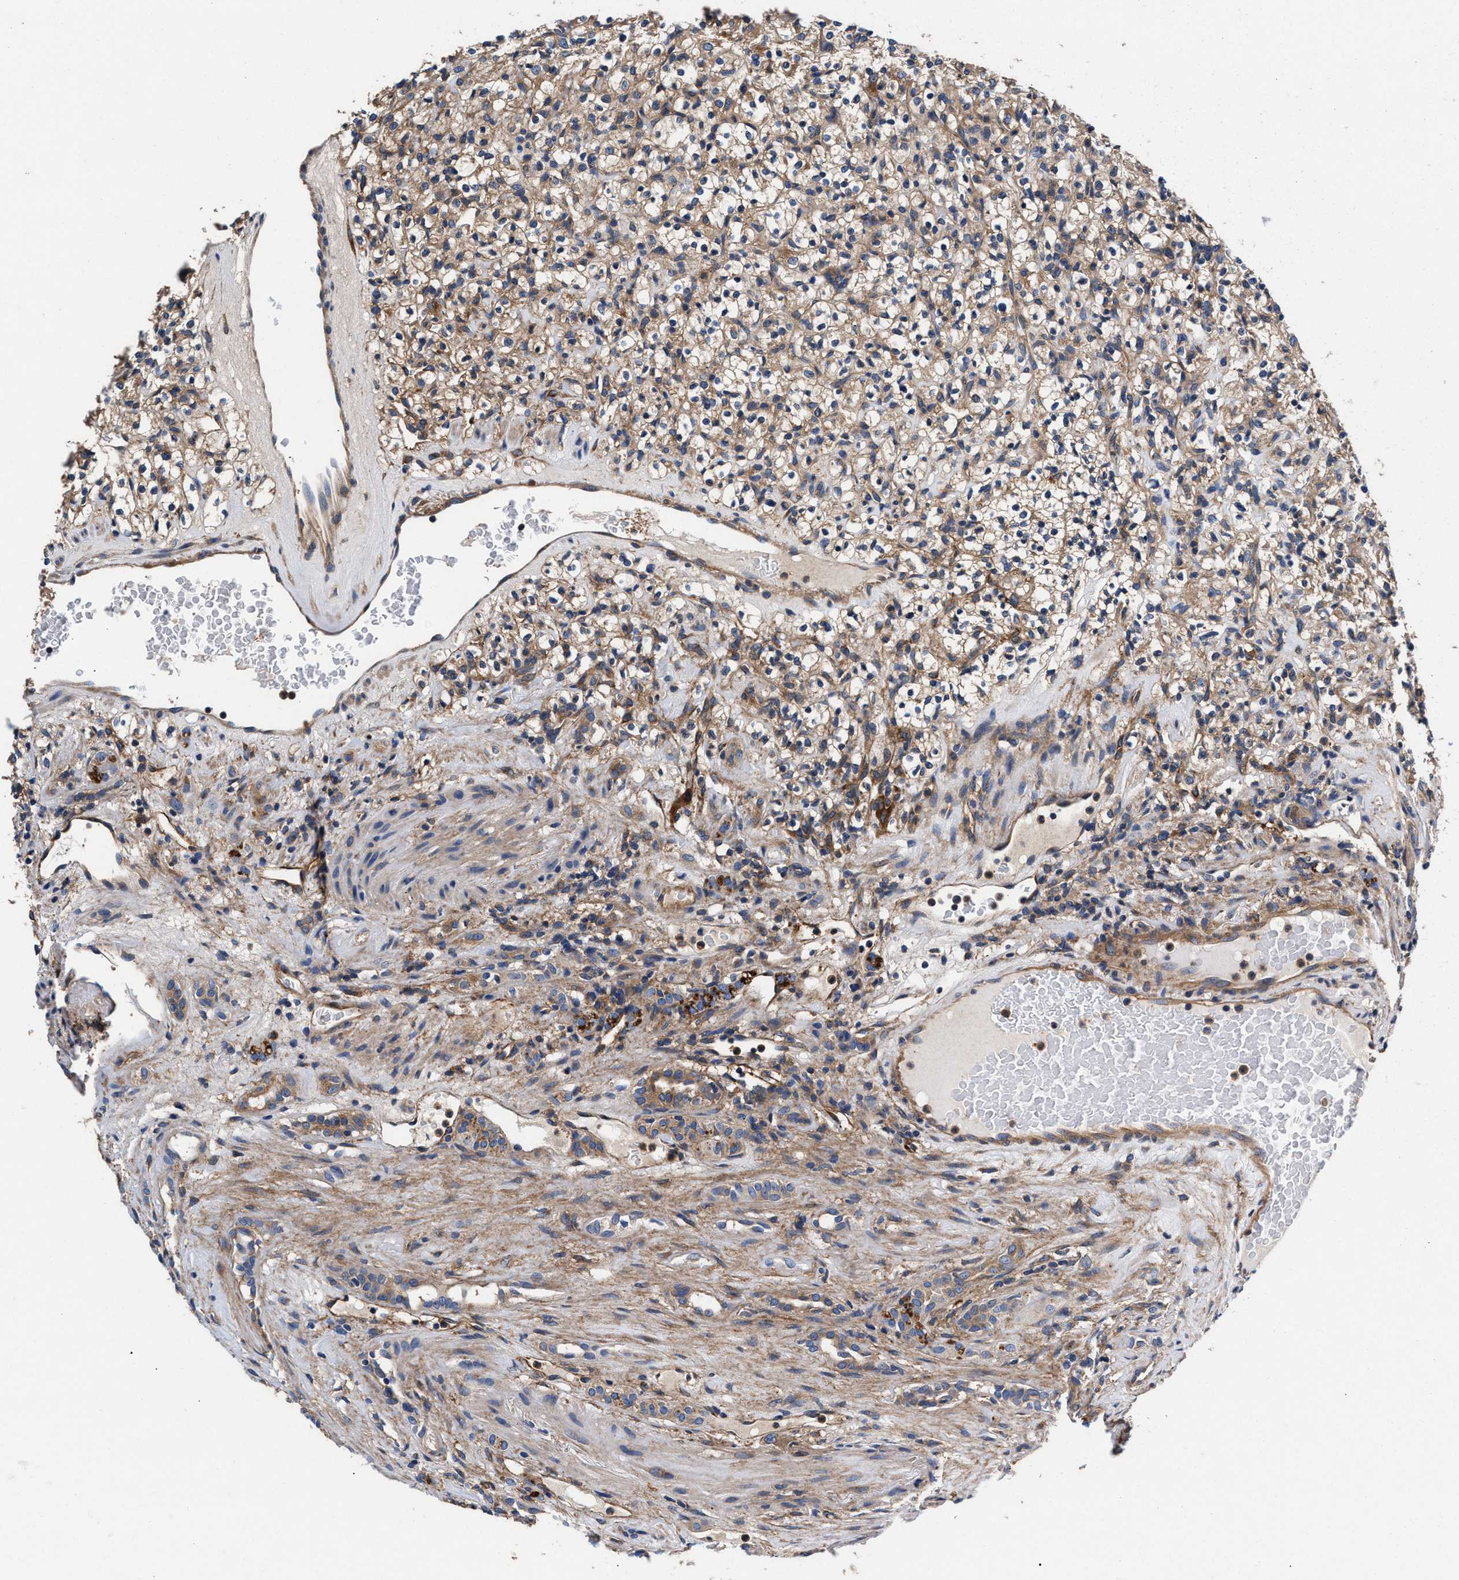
{"staining": {"intensity": "moderate", "quantity": ">75%", "location": "cytoplasmic/membranous"}, "tissue": "renal cancer", "cell_type": "Tumor cells", "image_type": "cancer", "snomed": [{"axis": "morphology", "description": "Normal tissue, NOS"}, {"axis": "morphology", "description": "Adenocarcinoma, NOS"}, {"axis": "topography", "description": "Kidney"}], "caption": "The micrograph reveals staining of renal cancer, revealing moderate cytoplasmic/membranous protein staining (brown color) within tumor cells.", "gene": "SH3GL1", "patient": {"sex": "female", "age": 72}}